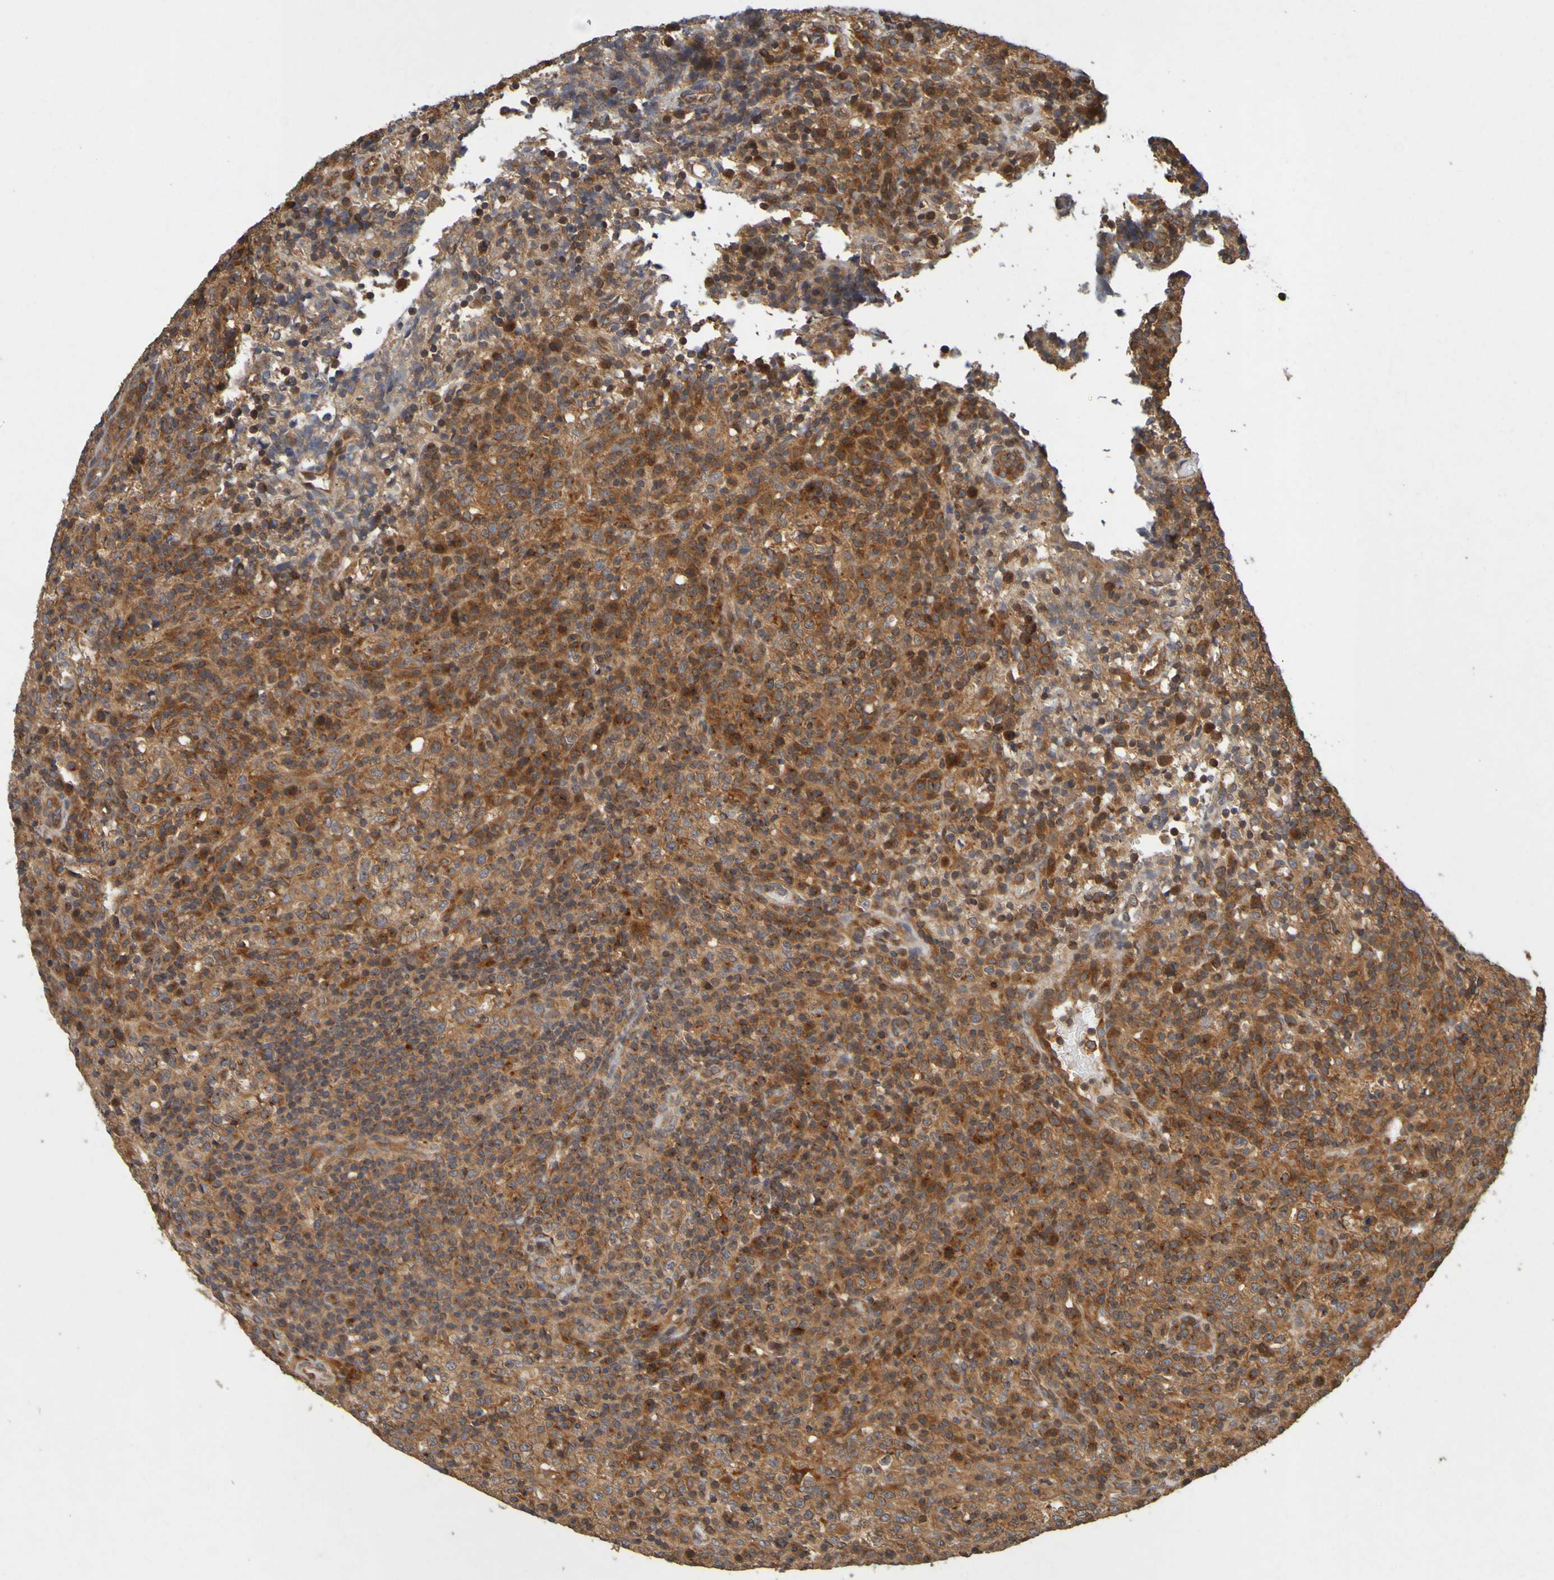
{"staining": {"intensity": "strong", "quantity": ">75%", "location": "cytoplasmic/membranous"}, "tissue": "lymphoma", "cell_type": "Tumor cells", "image_type": "cancer", "snomed": [{"axis": "morphology", "description": "Malignant lymphoma, non-Hodgkin's type, High grade"}, {"axis": "topography", "description": "Lymph node"}], "caption": "High-power microscopy captured an IHC photomicrograph of lymphoma, revealing strong cytoplasmic/membranous positivity in about >75% of tumor cells.", "gene": "OCRL", "patient": {"sex": "female", "age": 76}}